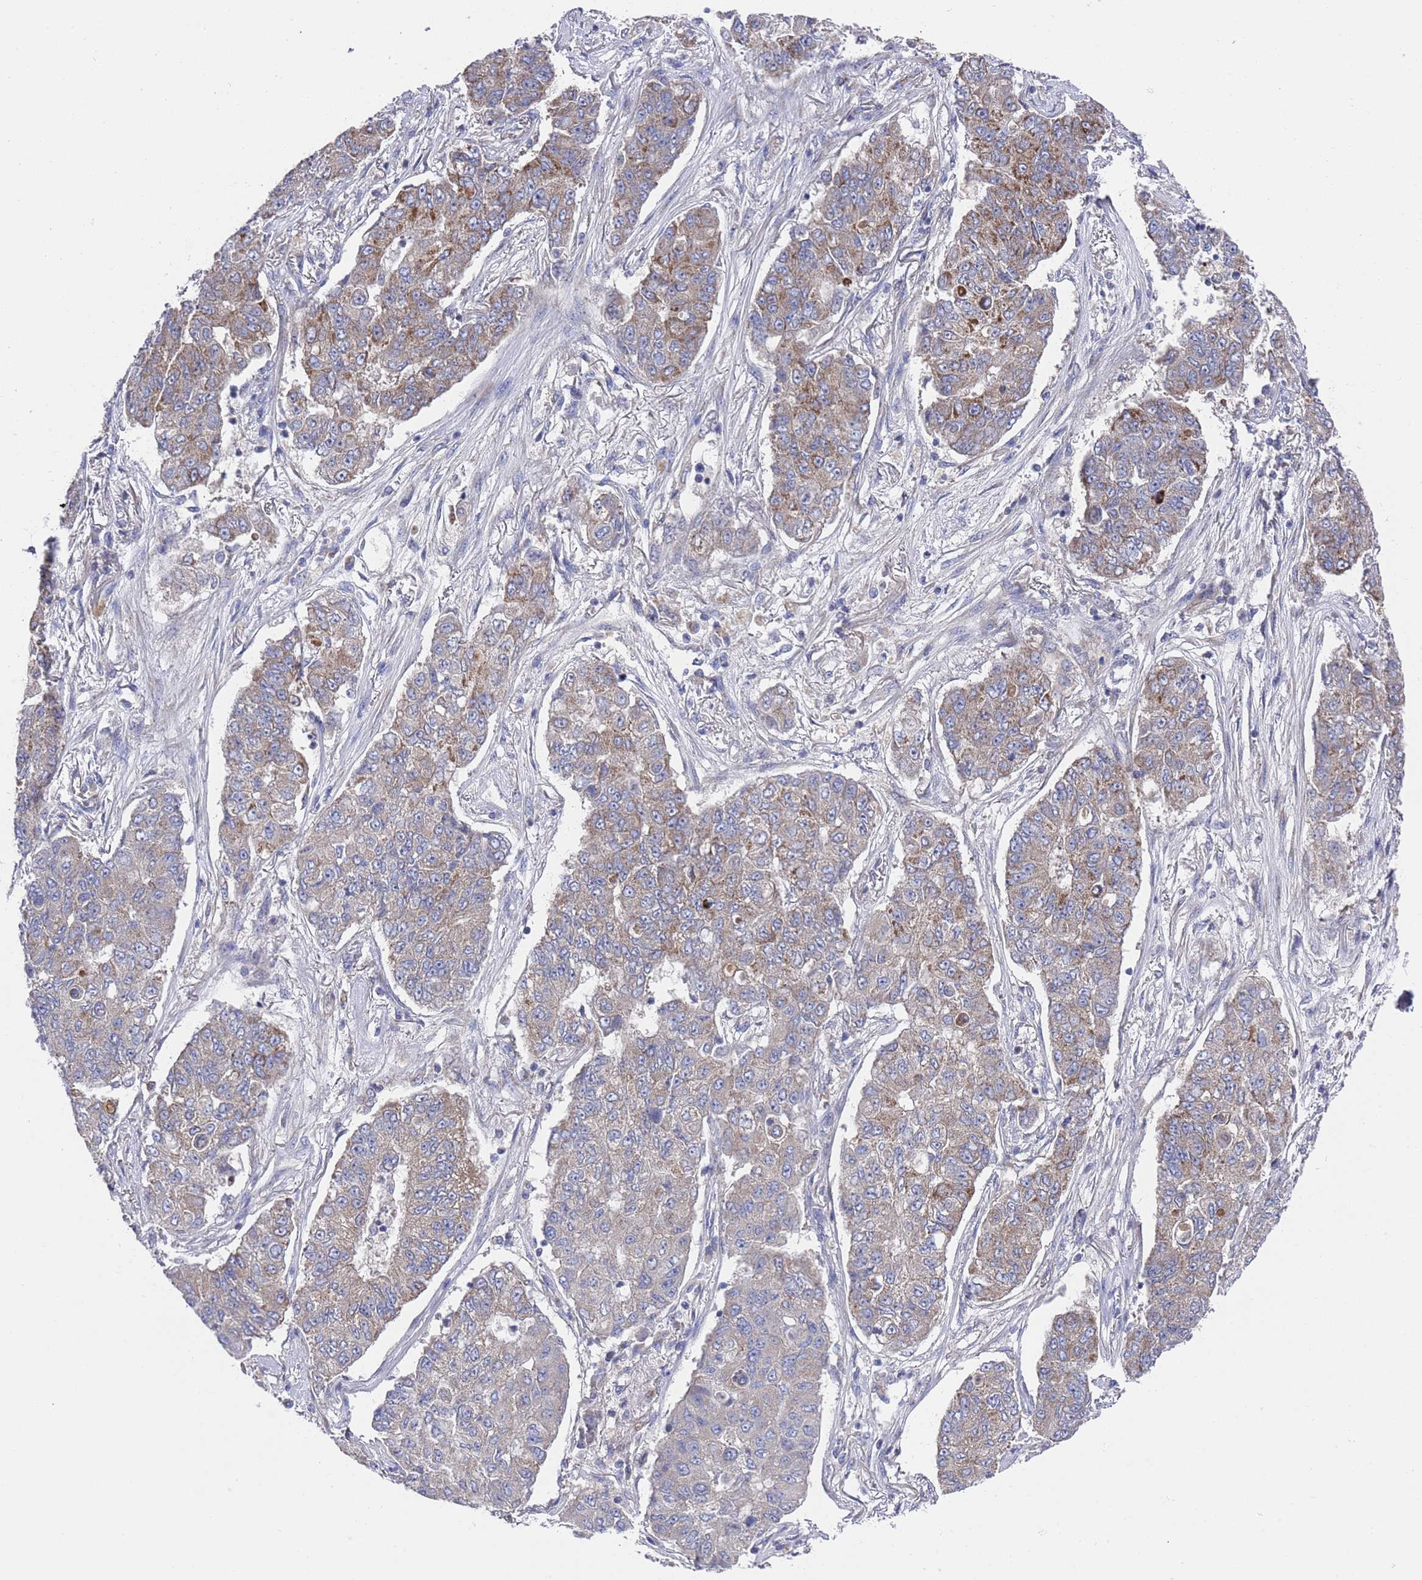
{"staining": {"intensity": "moderate", "quantity": "25%-75%", "location": "cytoplasmic/membranous"}, "tissue": "lung cancer", "cell_type": "Tumor cells", "image_type": "cancer", "snomed": [{"axis": "morphology", "description": "Squamous cell carcinoma, NOS"}, {"axis": "topography", "description": "Lung"}], "caption": "Moderate cytoplasmic/membranous expression is identified in approximately 25%-75% of tumor cells in lung squamous cell carcinoma. Using DAB (brown) and hematoxylin (blue) stains, captured at high magnification using brightfield microscopy.", "gene": "NPEPPS", "patient": {"sex": "male", "age": 74}}